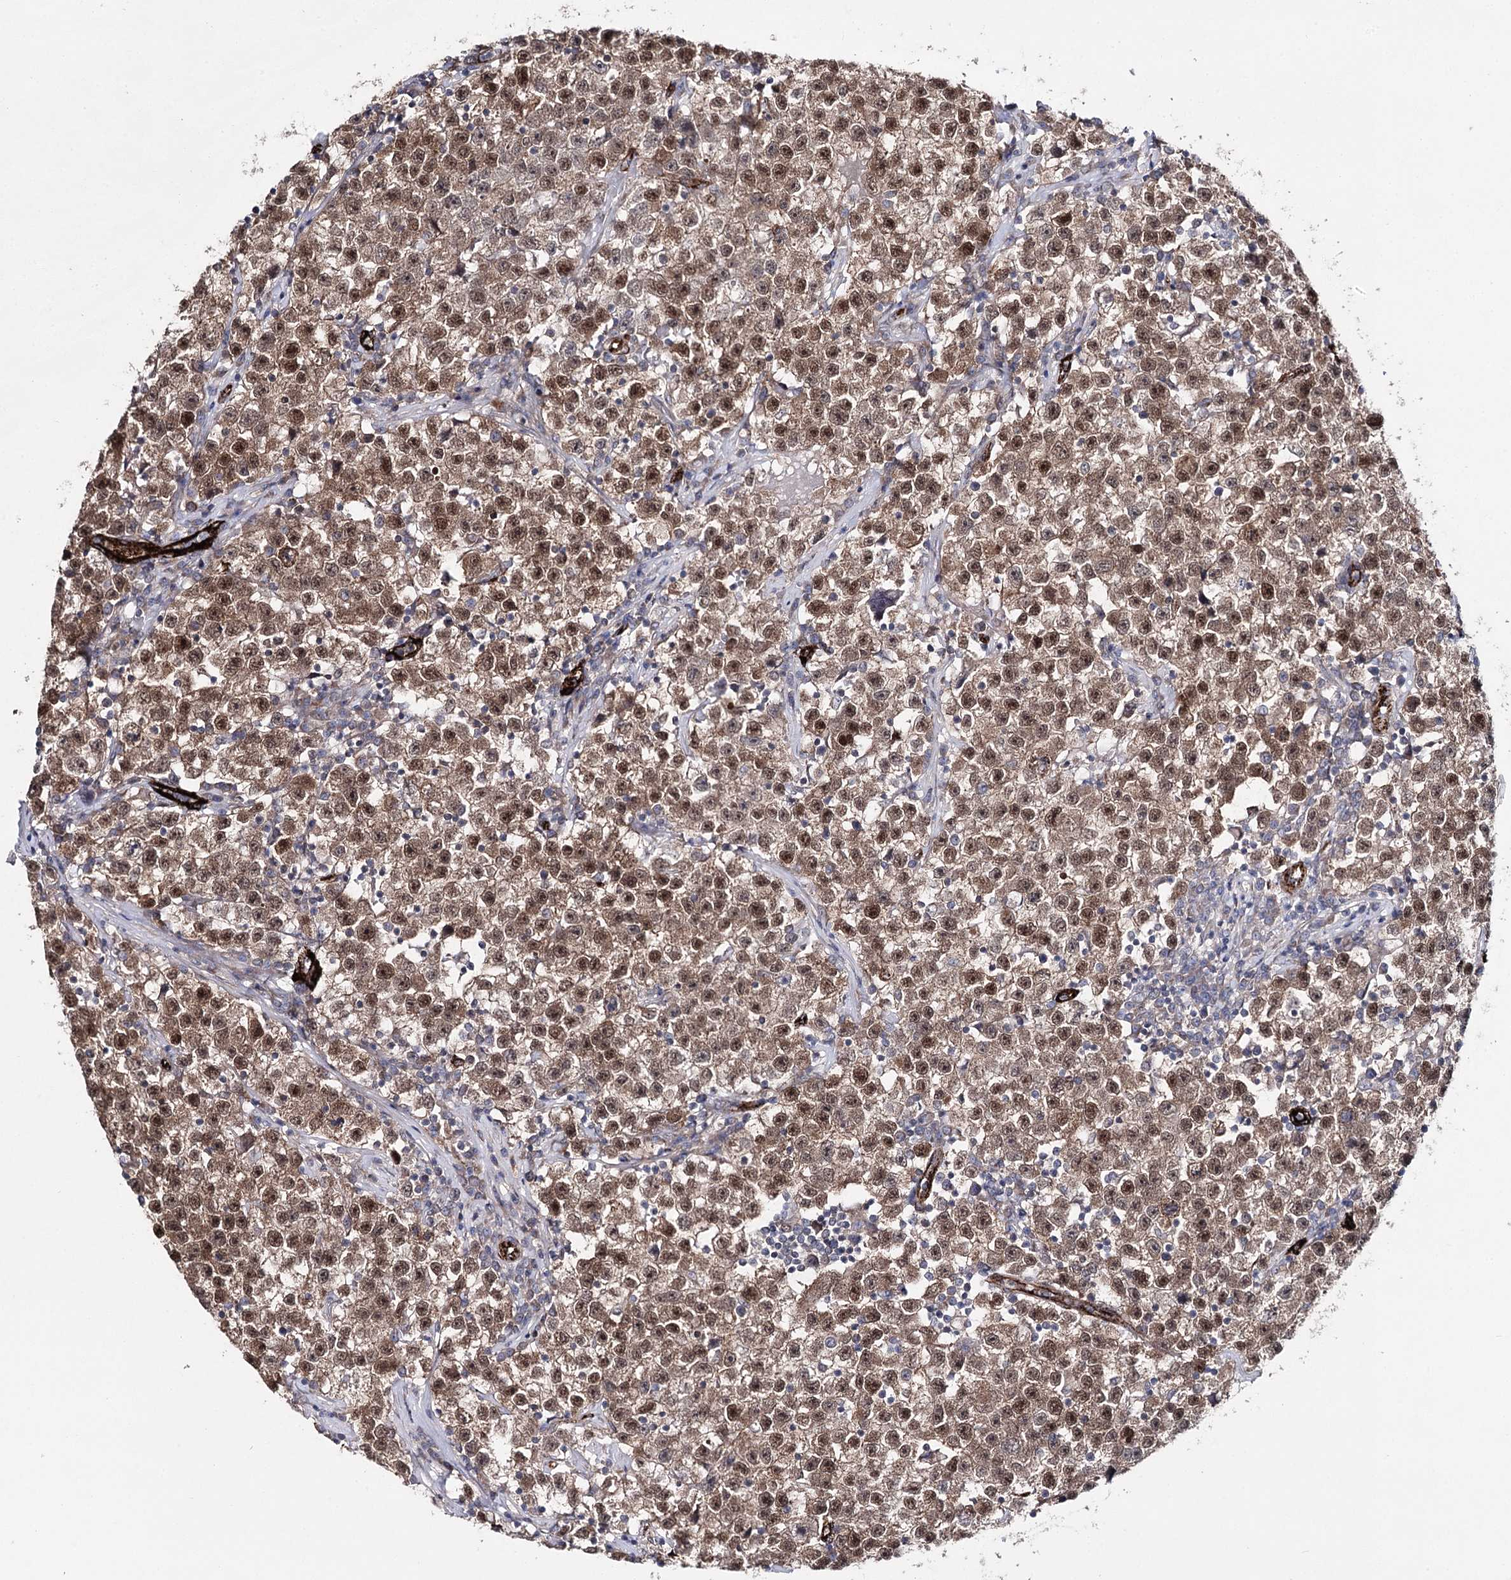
{"staining": {"intensity": "moderate", "quantity": ">75%", "location": "nuclear"}, "tissue": "testis cancer", "cell_type": "Tumor cells", "image_type": "cancer", "snomed": [{"axis": "morphology", "description": "Seminoma, NOS"}, {"axis": "topography", "description": "Testis"}], "caption": "Human testis seminoma stained with a protein marker shows moderate staining in tumor cells.", "gene": "MIB1", "patient": {"sex": "male", "age": 22}}